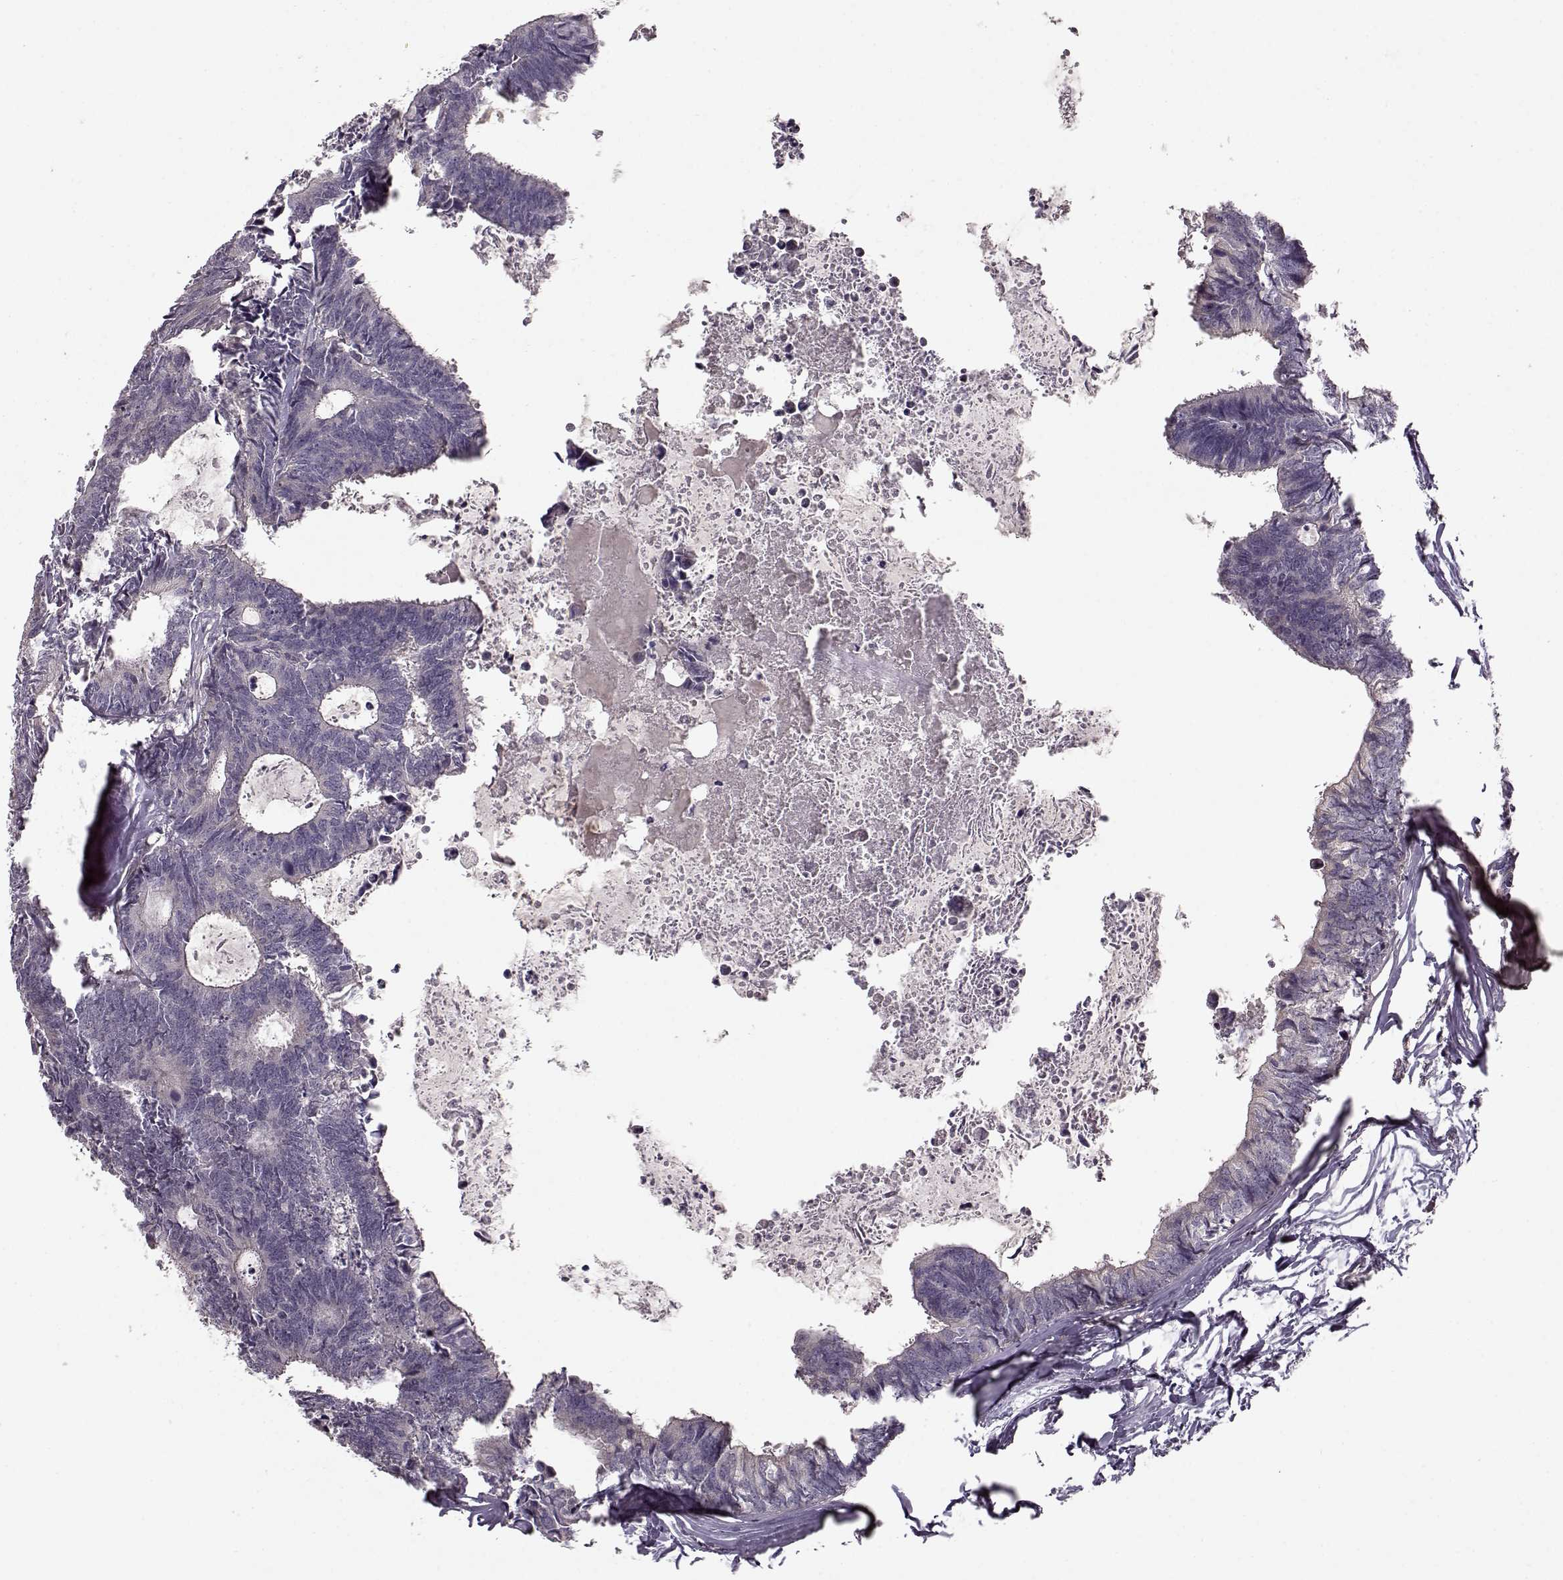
{"staining": {"intensity": "negative", "quantity": "none", "location": "none"}, "tissue": "colorectal cancer", "cell_type": "Tumor cells", "image_type": "cancer", "snomed": [{"axis": "morphology", "description": "Adenocarcinoma, NOS"}, {"axis": "topography", "description": "Colon"}, {"axis": "topography", "description": "Rectum"}], "caption": "This is an immunohistochemistry (IHC) micrograph of human colorectal cancer (adenocarcinoma). There is no positivity in tumor cells.", "gene": "SLAIN2", "patient": {"sex": "male", "age": 57}}